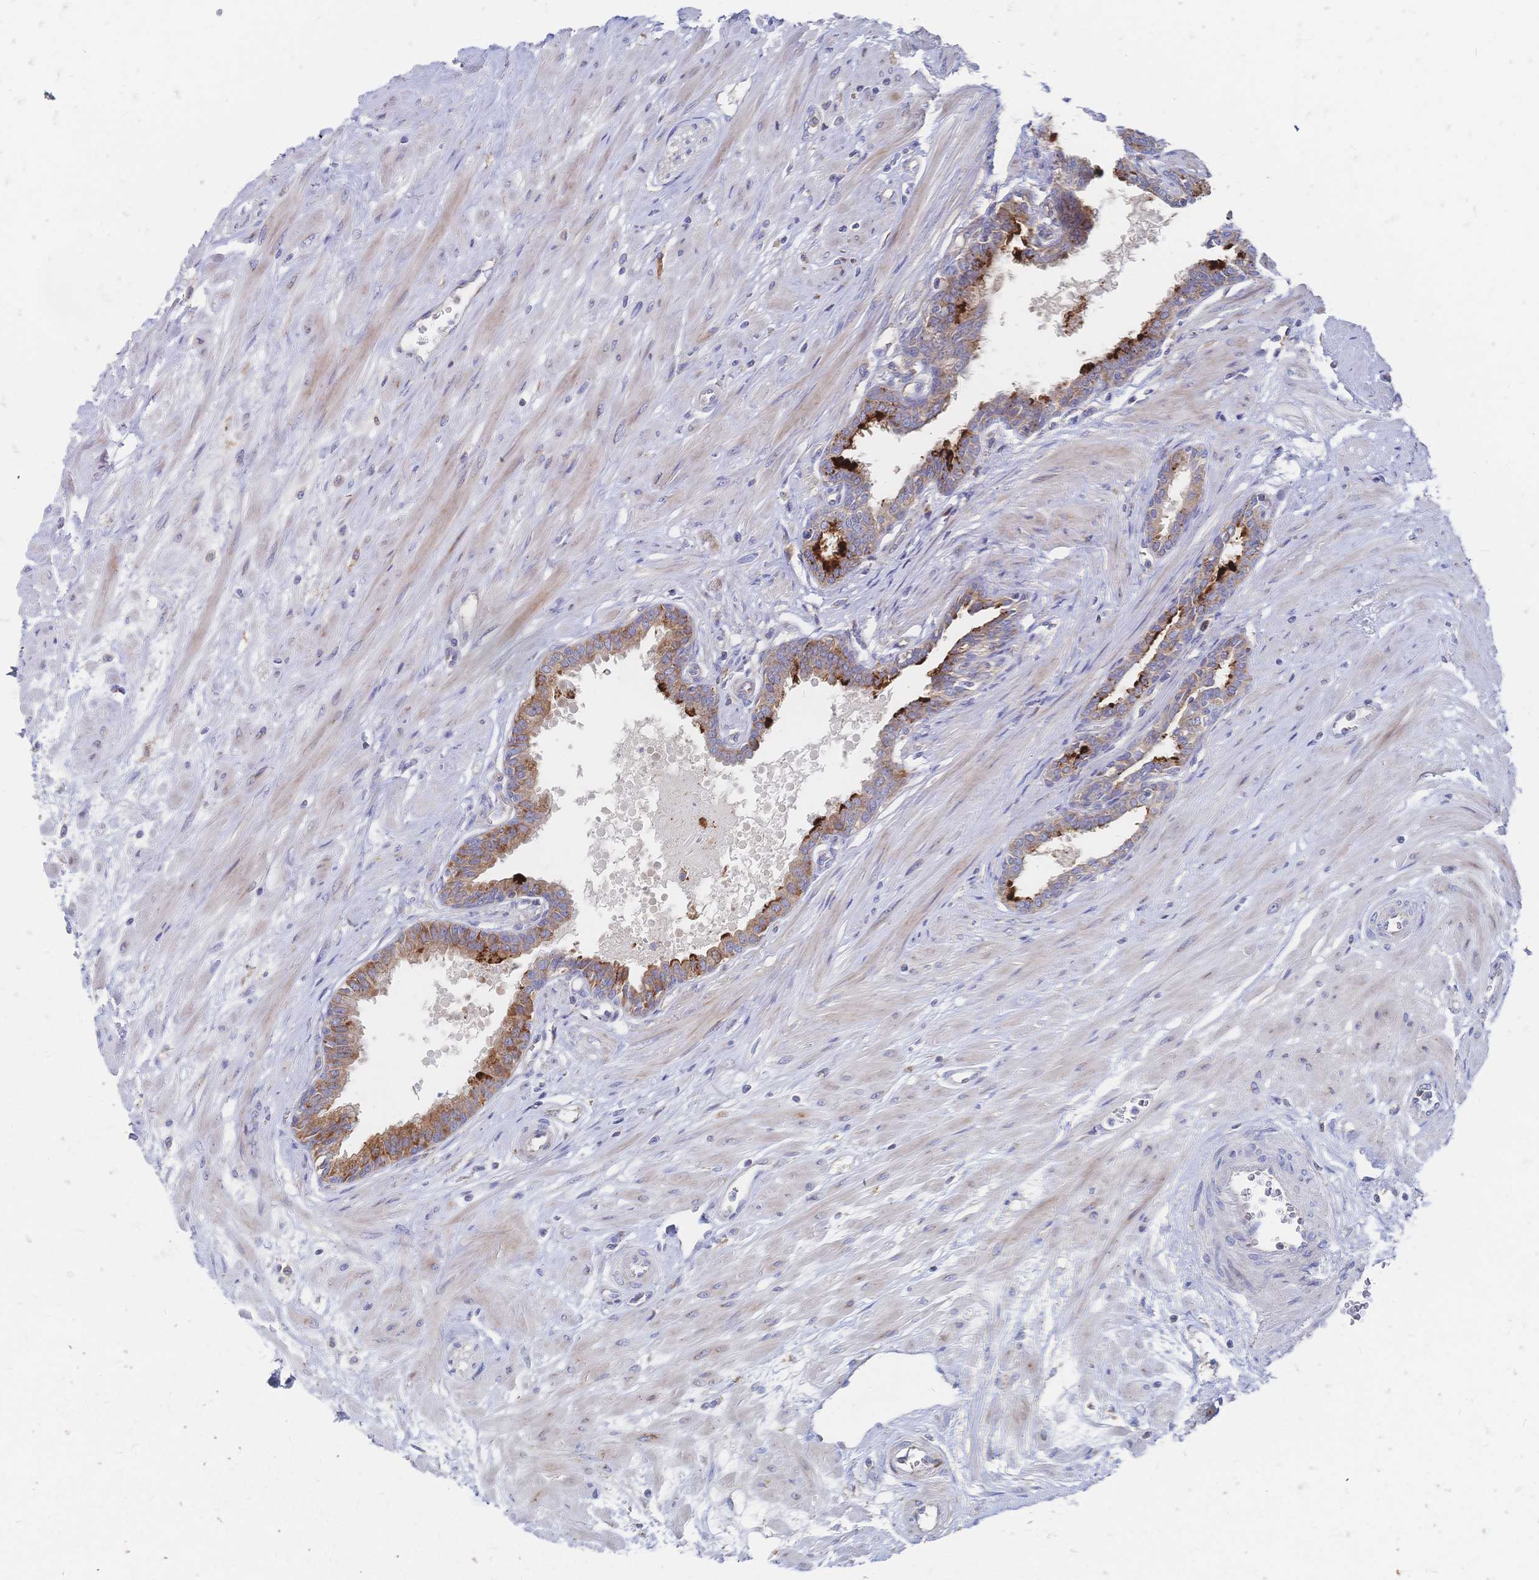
{"staining": {"intensity": "moderate", "quantity": ">75%", "location": "cytoplasmic/membranous"}, "tissue": "seminal vesicle", "cell_type": "Glandular cells", "image_type": "normal", "snomed": [{"axis": "morphology", "description": "Normal tissue, NOS"}, {"axis": "topography", "description": "Prostate"}, {"axis": "topography", "description": "Seminal veicle"}], "caption": "High-magnification brightfield microscopy of benign seminal vesicle stained with DAB (3,3'-diaminobenzidine) (brown) and counterstained with hematoxylin (blue). glandular cells exhibit moderate cytoplasmic/membranous positivity is appreciated in about>75% of cells.", "gene": "SORBS1", "patient": {"sex": "male", "age": 60}}